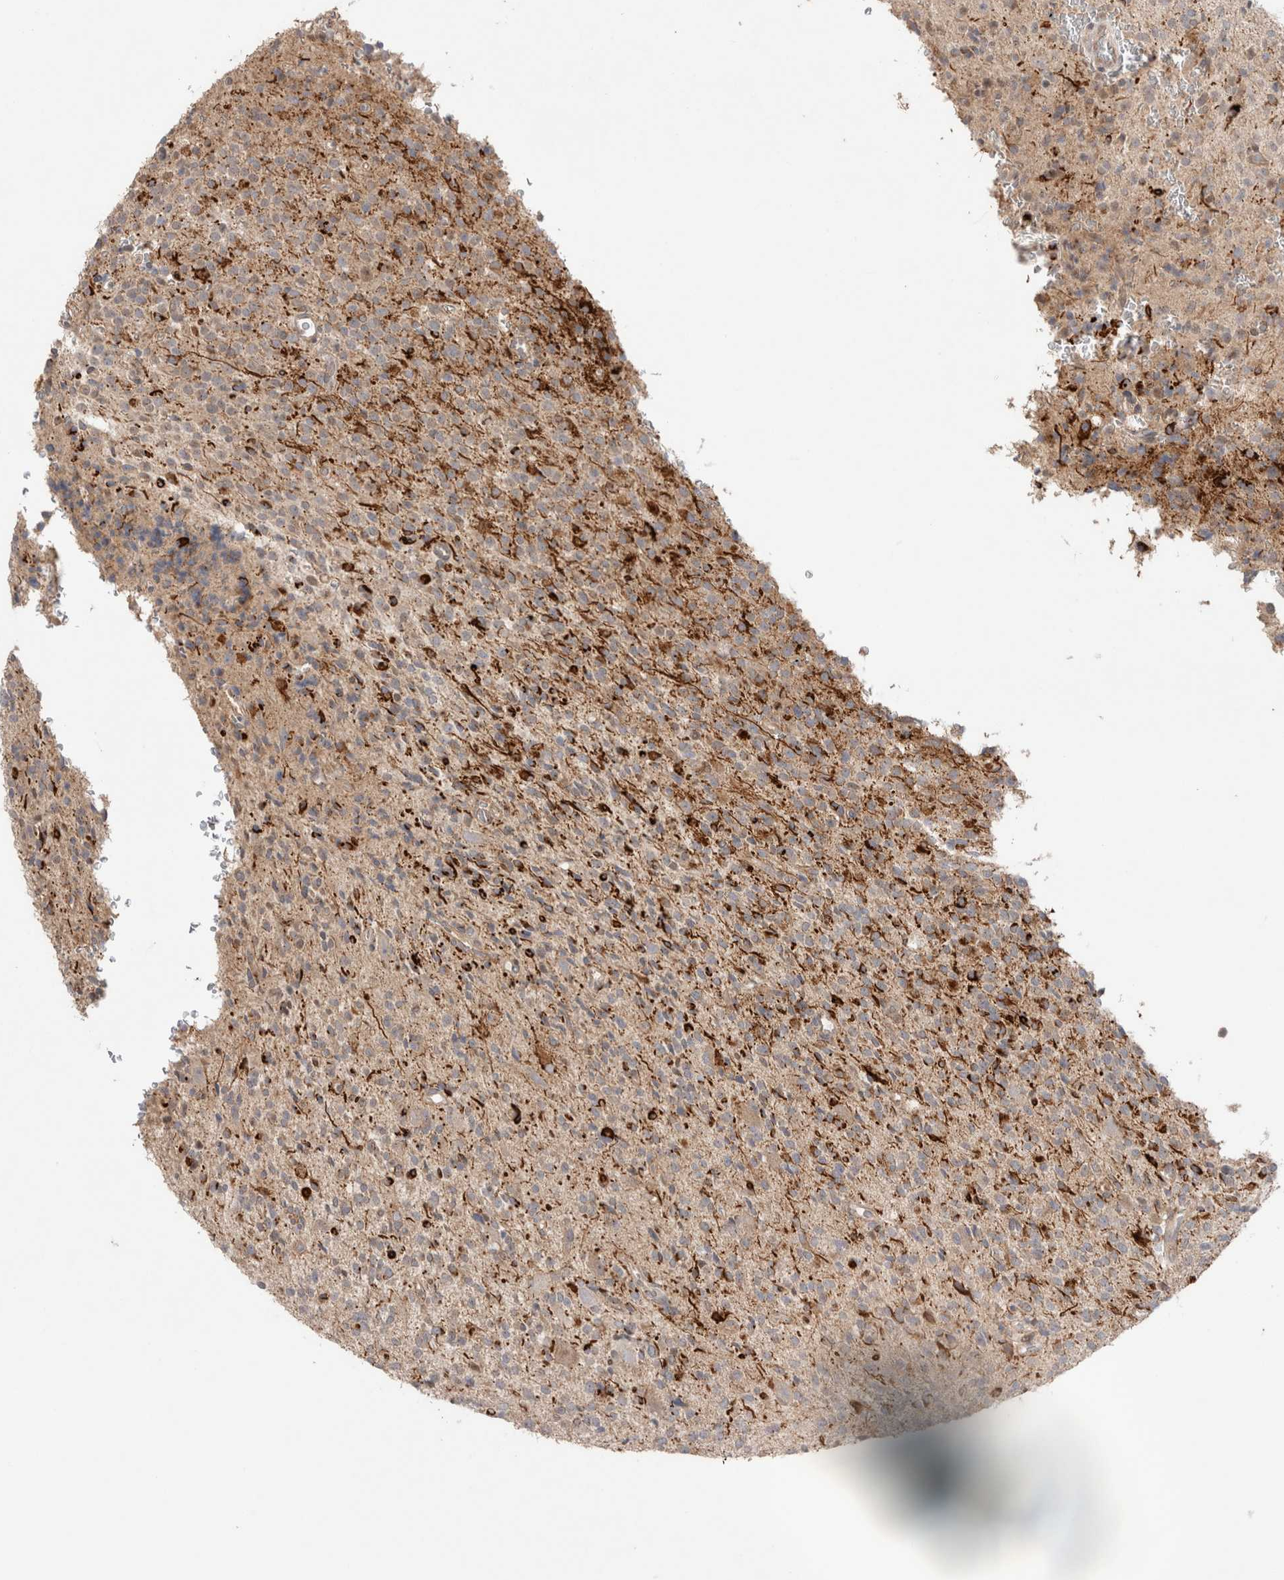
{"staining": {"intensity": "negative", "quantity": "none", "location": "none"}, "tissue": "glioma", "cell_type": "Tumor cells", "image_type": "cancer", "snomed": [{"axis": "morphology", "description": "Glioma, malignant, High grade"}, {"axis": "topography", "description": "Brain"}], "caption": "This is a photomicrograph of IHC staining of glioma, which shows no positivity in tumor cells.", "gene": "SLC29A1", "patient": {"sex": "male", "age": 34}}